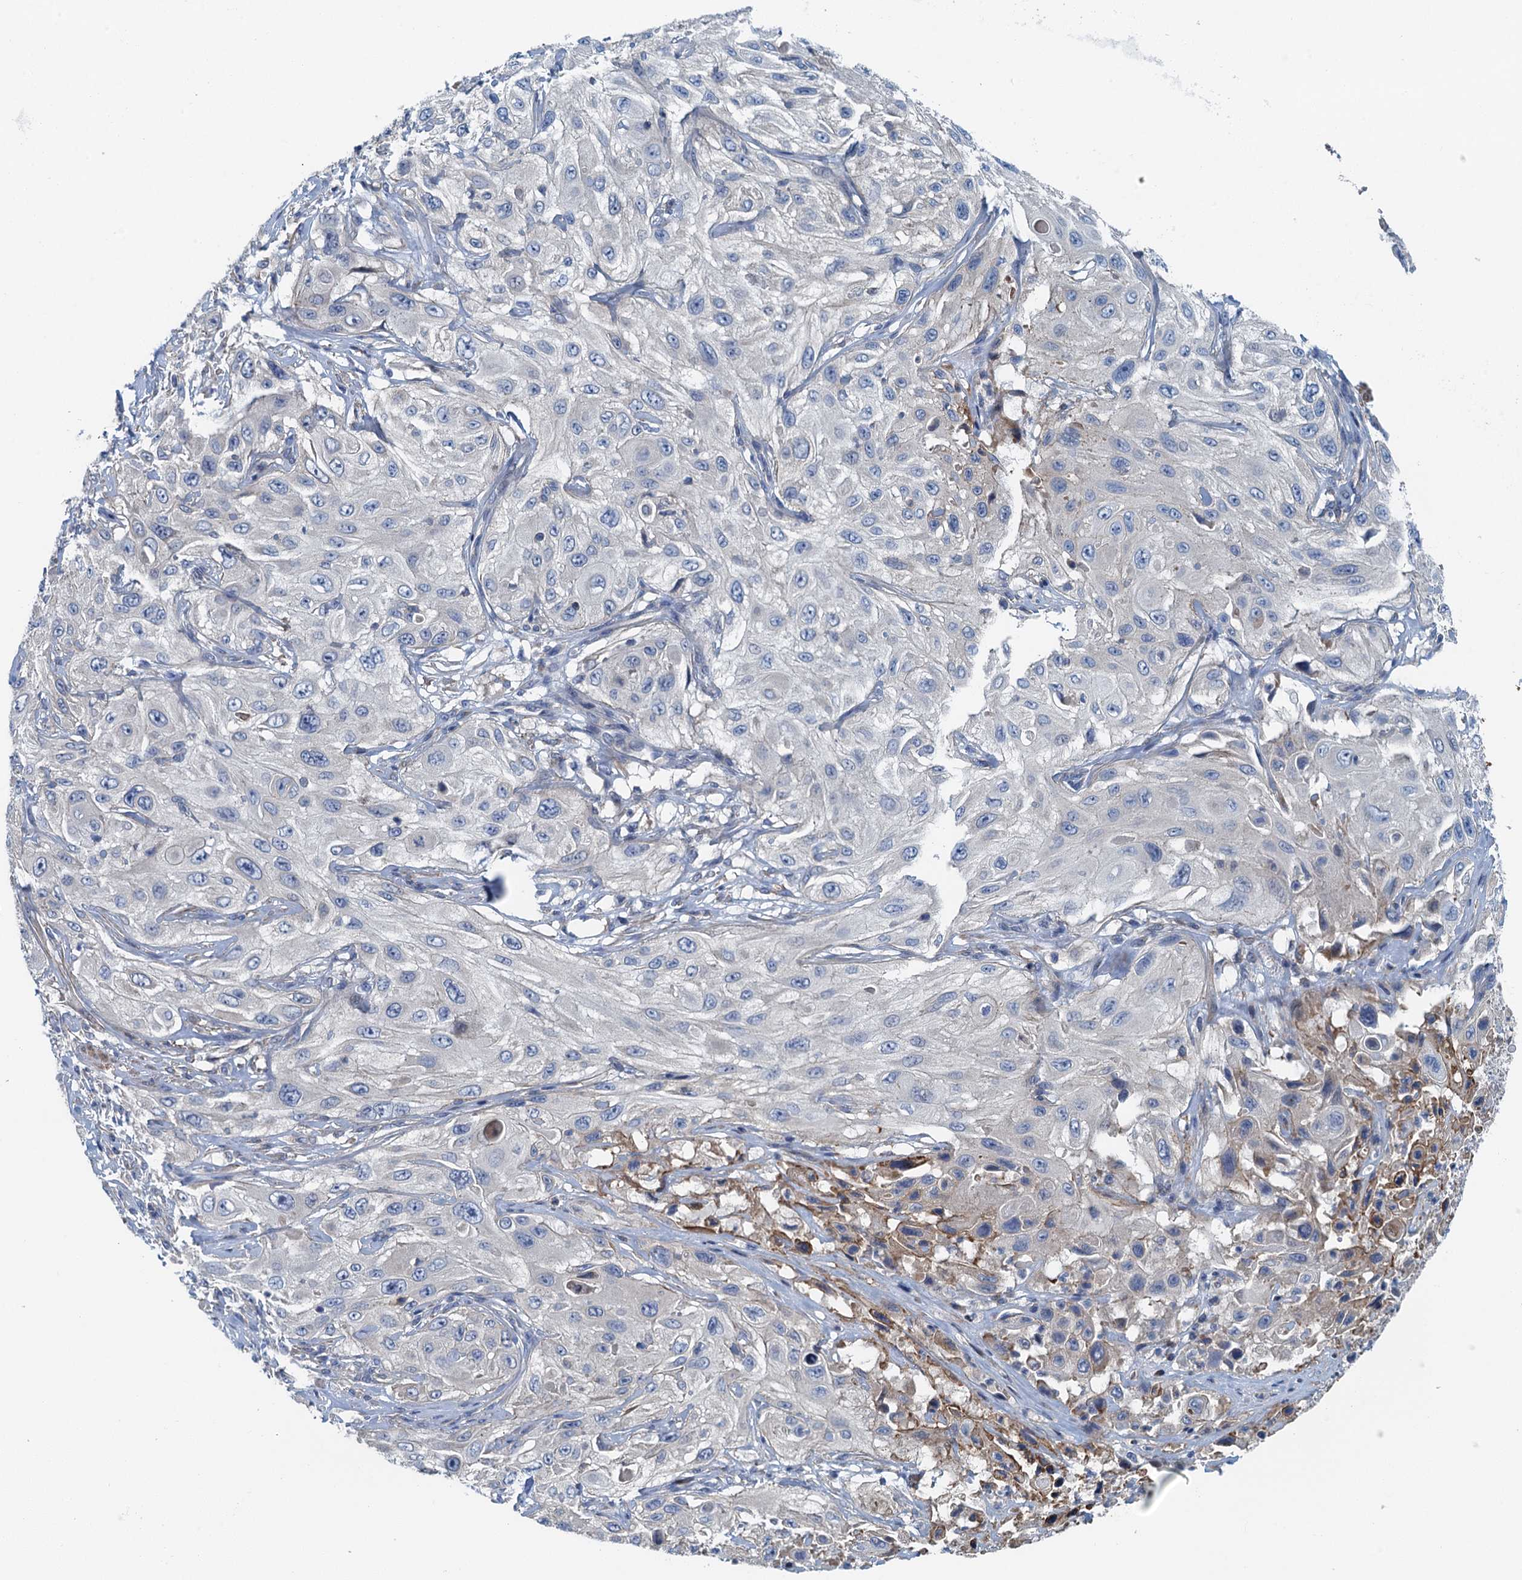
{"staining": {"intensity": "negative", "quantity": "none", "location": "none"}, "tissue": "cervical cancer", "cell_type": "Tumor cells", "image_type": "cancer", "snomed": [{"axis": "morphology", "description": "Squamous cell carcinoma, NOS"}, {"axis": "topography", "description": "Cervix"}], "caption": "Immunohistochemistry of human squamous cell carcinoma (cervical) shows no positivity in tumor cells. (Immunohistochemistry, brightfield microscopy, high magnification).", "gene": "PPP1R14D", "patient": {"sex": "female", "age": 42}}